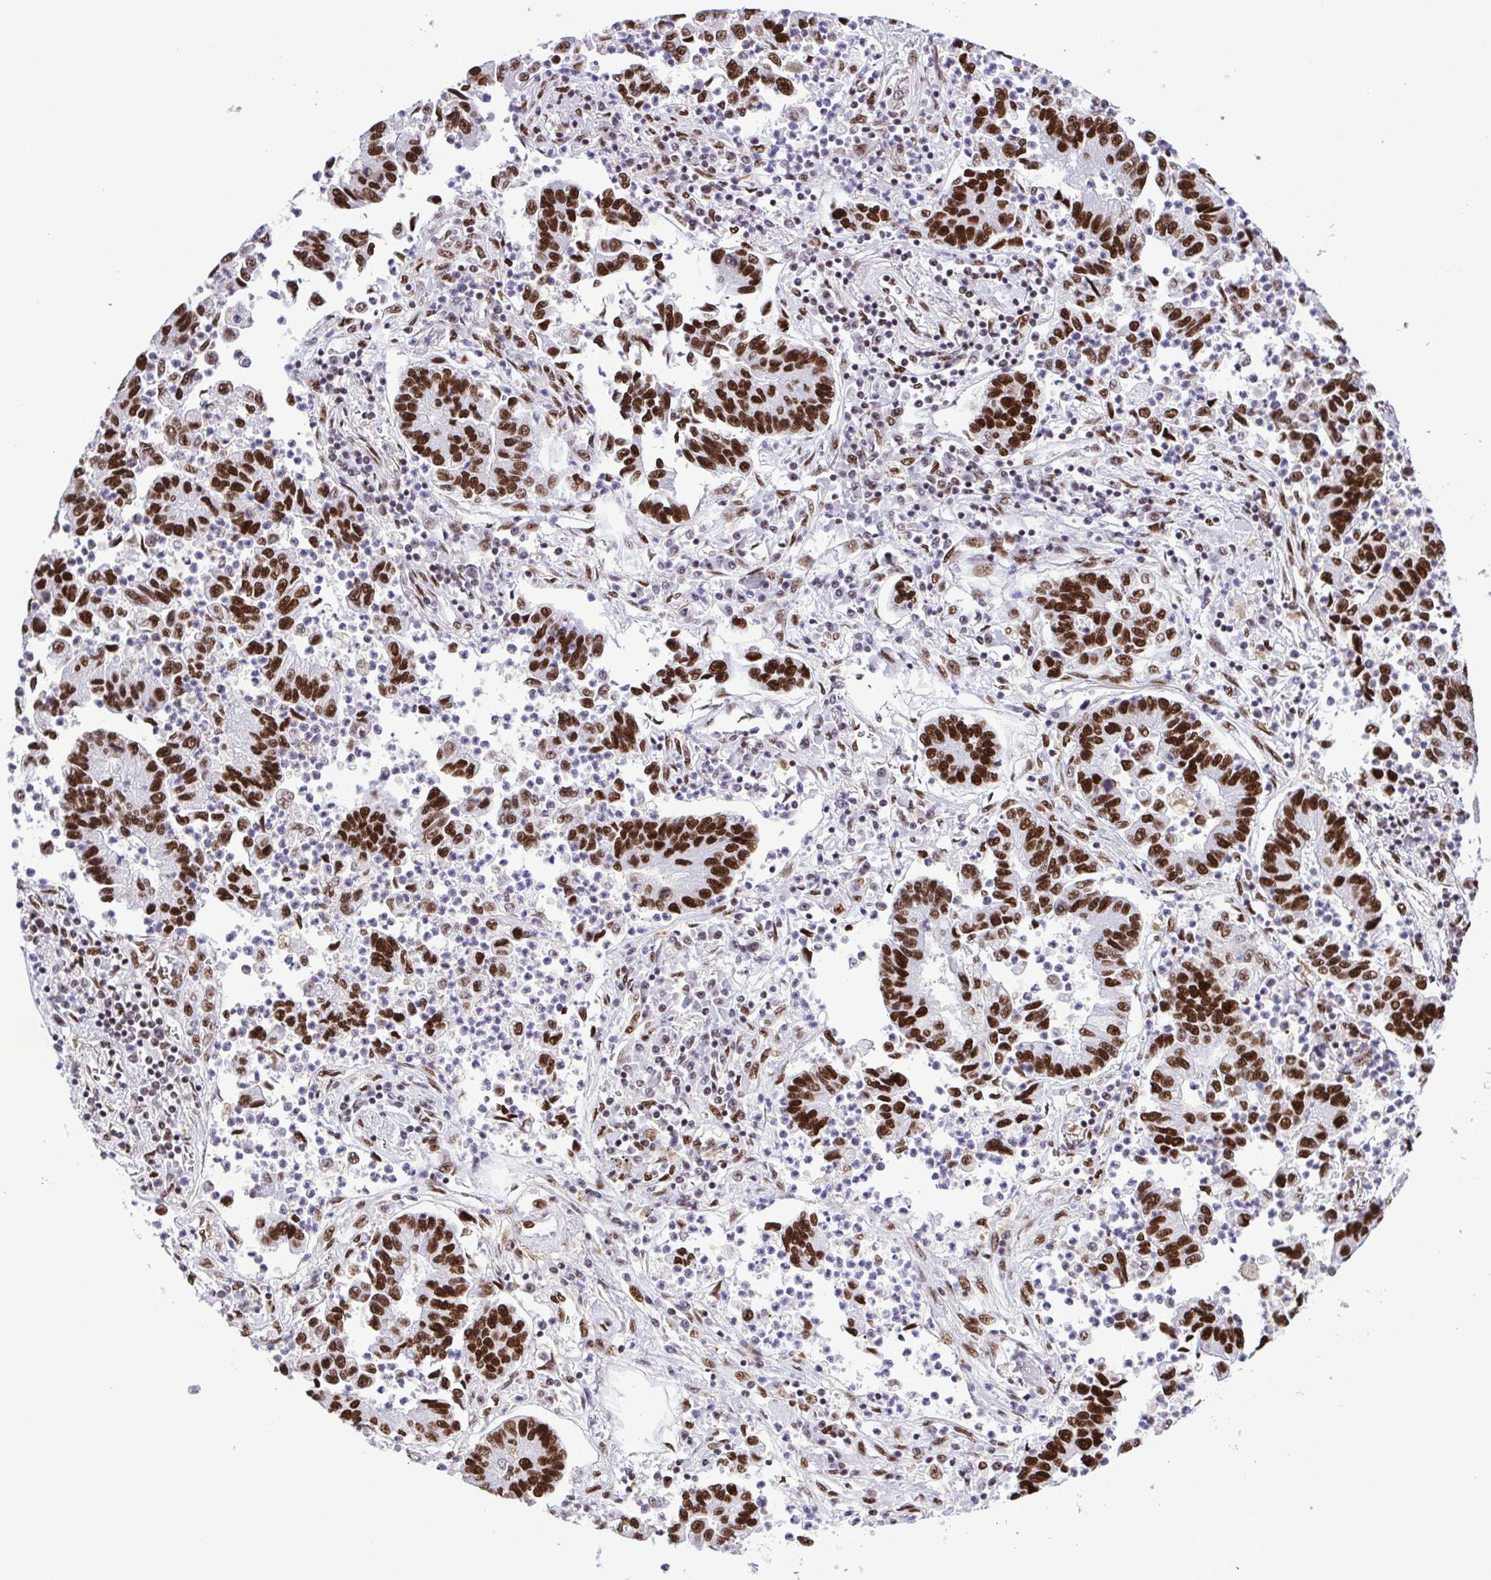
{"staining": {"intensity": "strong", "quantity": ">75%", "location": "nuclear"}, "tissue": "lung cancer", "cell_type": "Tumor cells", "image_type": "cancer", "snomed": [{"axis": "morphology", "description": "Adenocarcinoma, NOS"}, {"axis": "topography", "description": "Lung"}], "caption": "IHC of lung cancer reveals high levels of strong nuclear positivity in approximately >75% of tumor cells.", "gene": "TRIM28", "patient": {"sex": "female", "age": 57}}